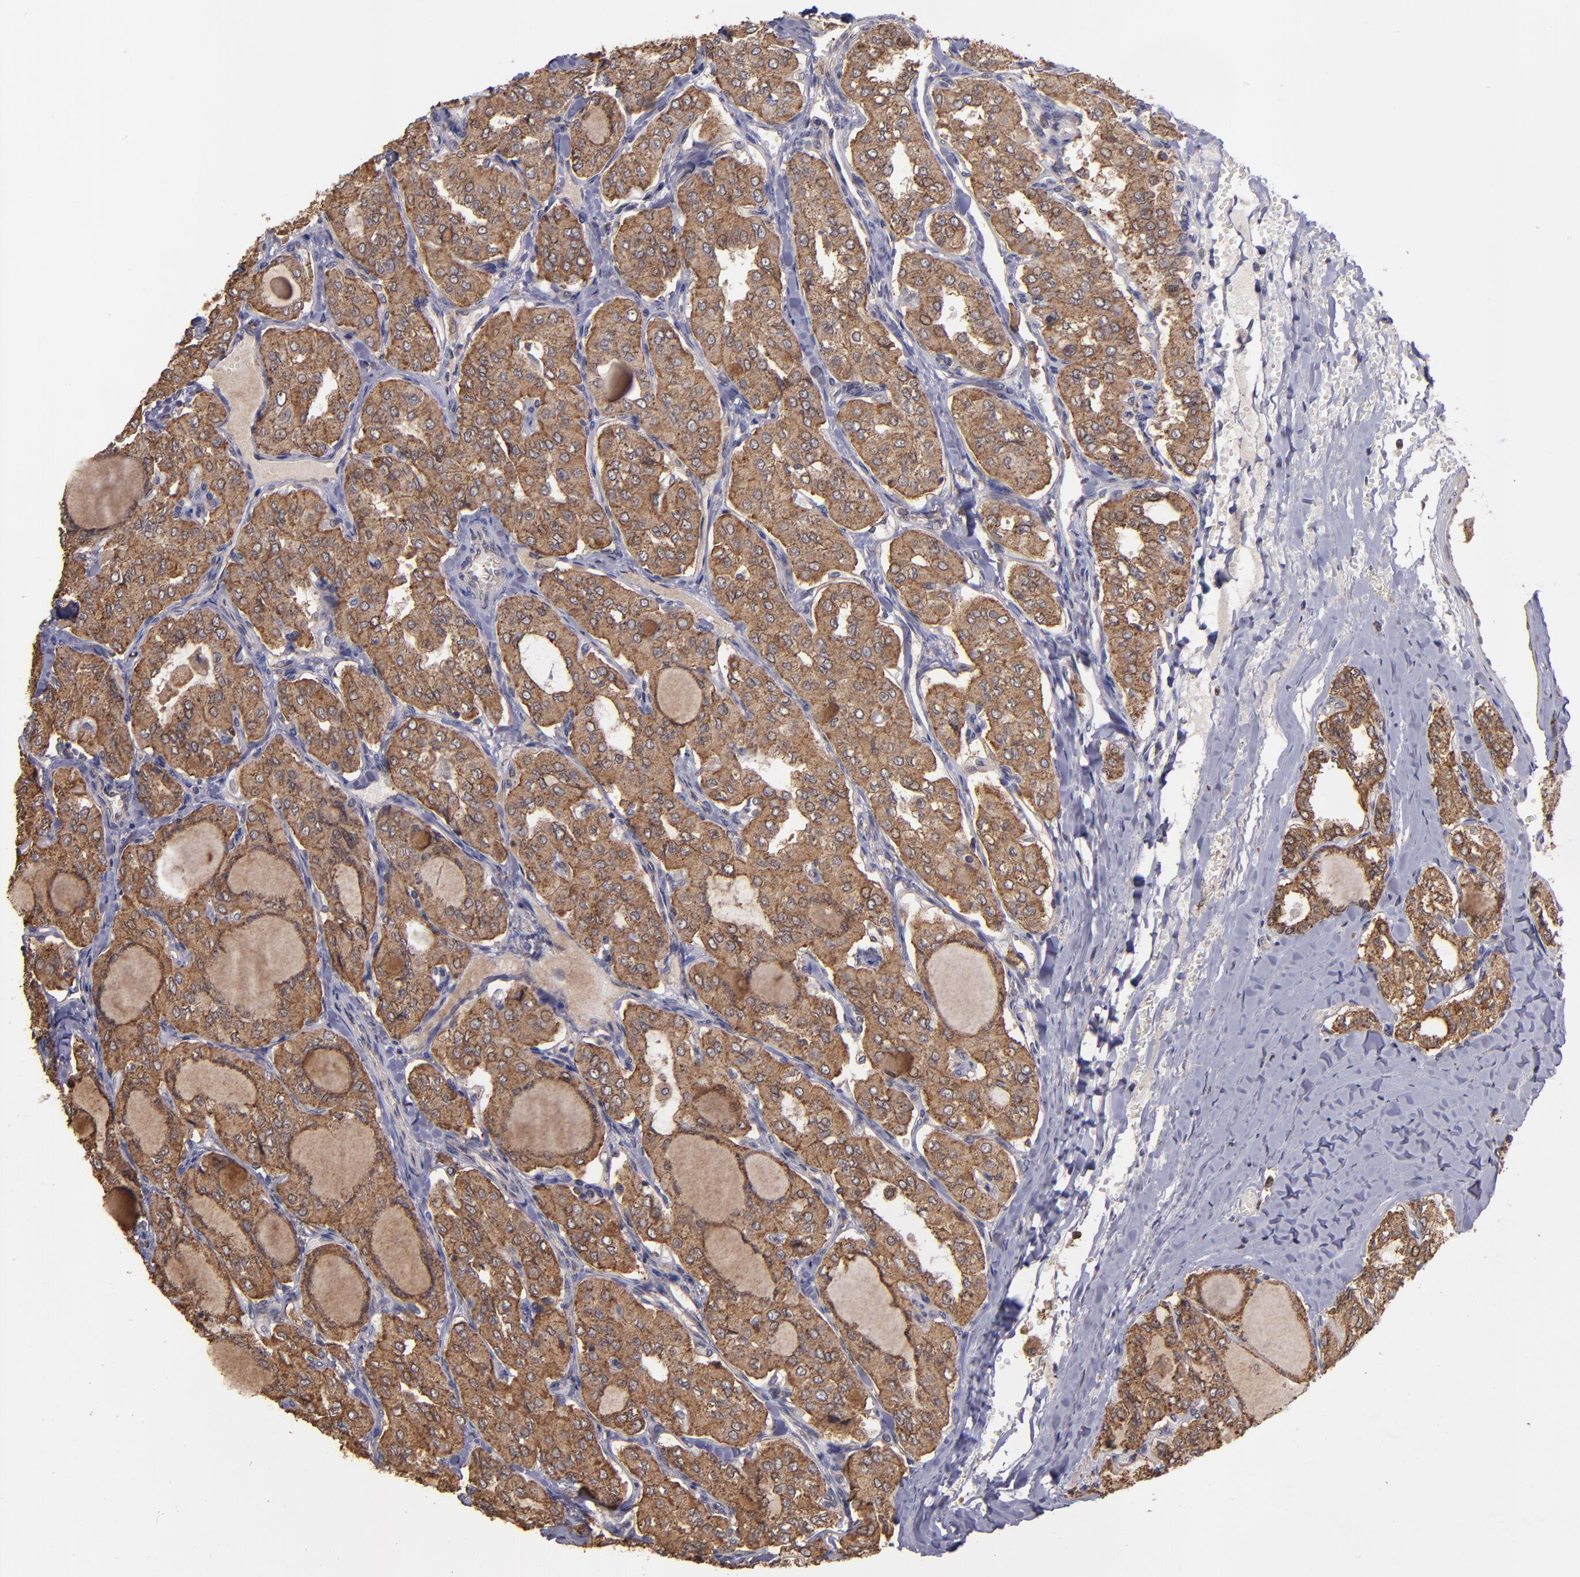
{"staining": {"intensity": "moderate", "quantity": ">75%", "location": "cytoplasmic/membranous"}, "tissue": "thyroid cancer", "cell_type": "Tumor cells", "image_type": "cancer", "snomed": [{"axis": "morphology", "description": "Papillary adenocarcinoma, NOS"}, {"axis": "topography", "description": "Thyroid gland"}], "caption": "Immunohistochemistry (IHC) (DAB (3,3'-diaminobenzidine)) staining of human thyroid papillary adenocarcinoma shows moderate cytoplasmic/membranous protein staining in about >75% of tumor cells.", "gene": "SIPA1L1", "patient": {"sex": "male", "age": 20}}